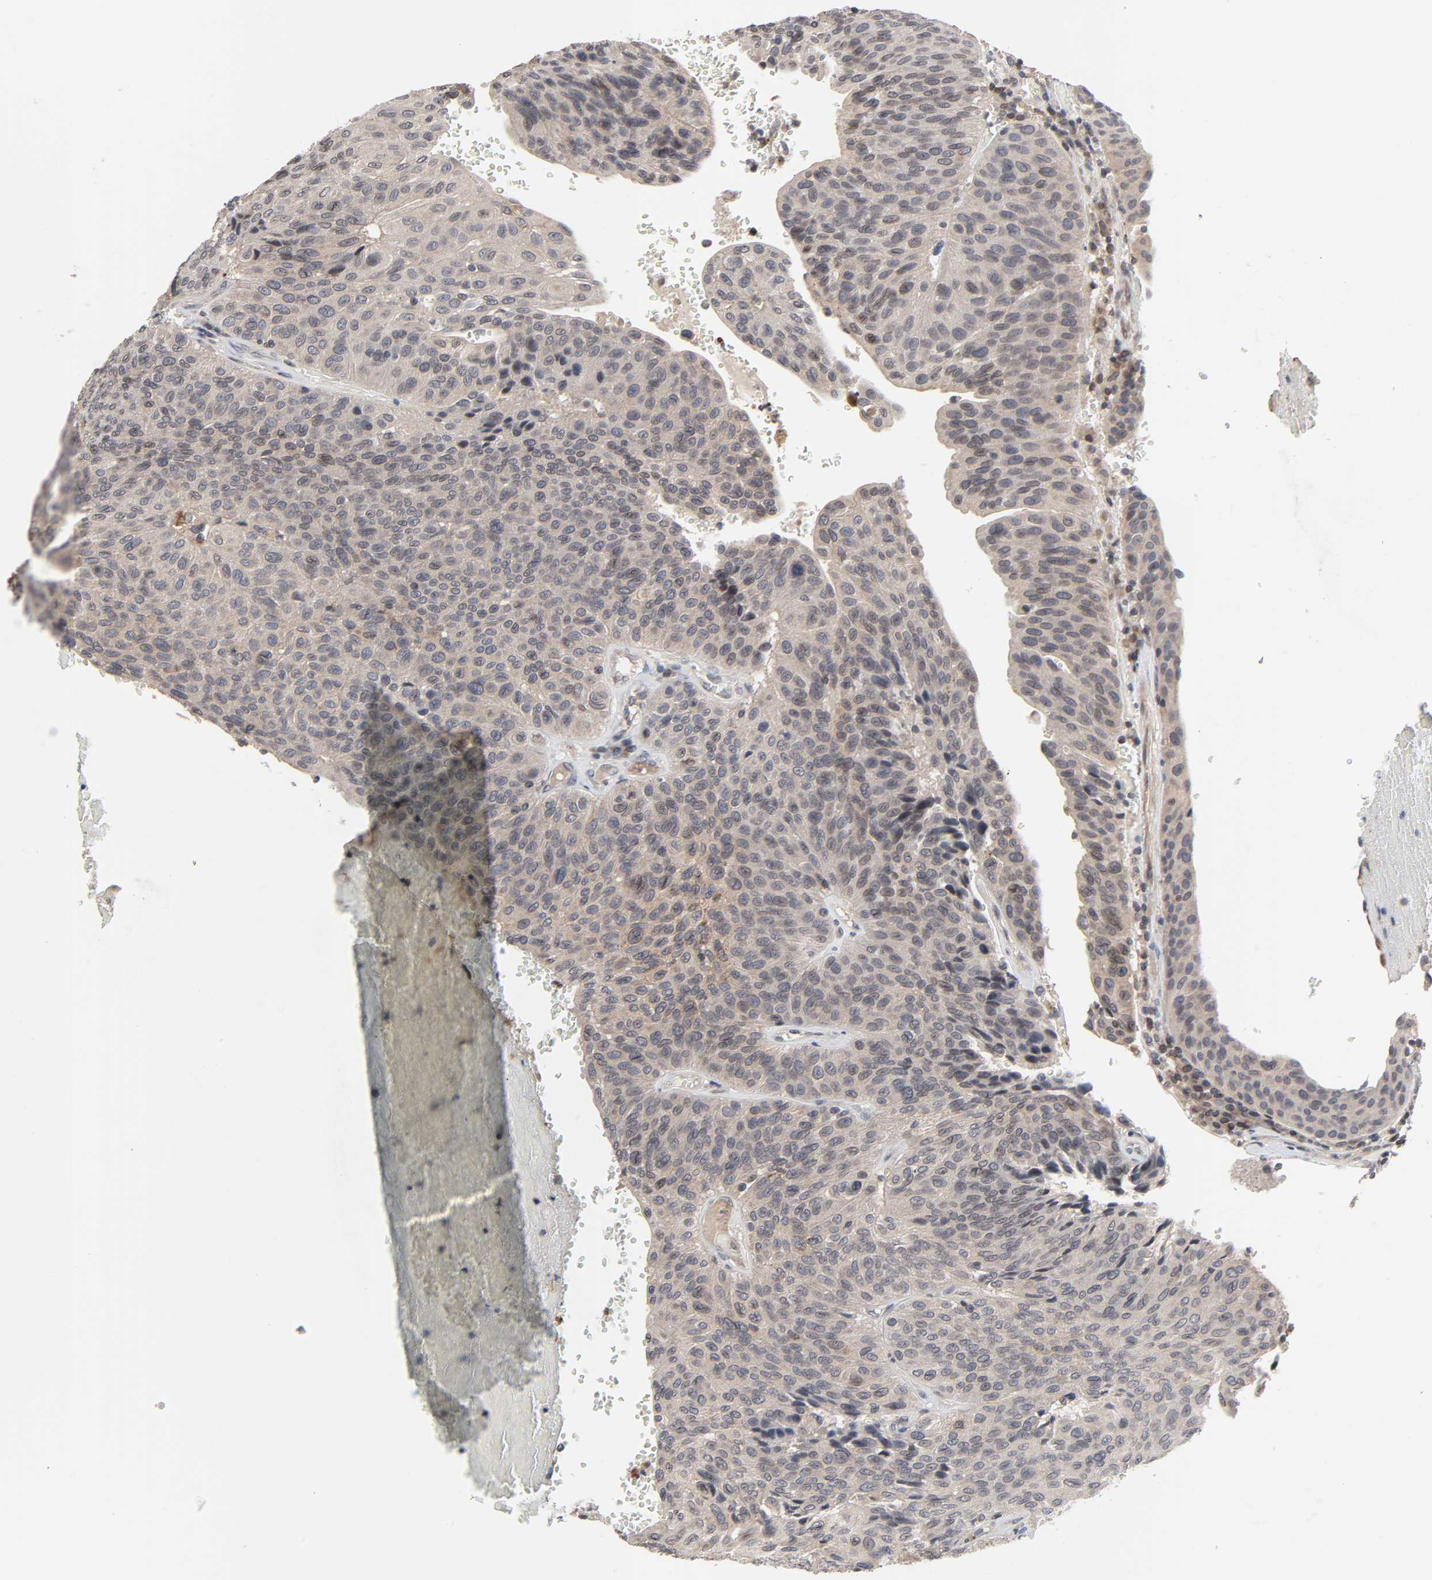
{"staining": {"intensity": "weak", "quantity": ">75%", "location": "cytoplasmic/membranous"}, "tissue": "urothelial cancer", "cell_type": "Tumor cells", "image_type": "cancer", "snomed": [{"axis": "morphology", "description": "Urothelial carcinoma, High grade"}, {"axis": "topography", "description": "Urinary bladder"}], "caption": "Approximately >75% of tumor cells in human urothelial cancer reveal weak cytoplasmic/membranous protein staining as visualized by brown immunohistochemical staining.", "gene": "CCDC175", "patient": {"sex": "male", "age": 66}}